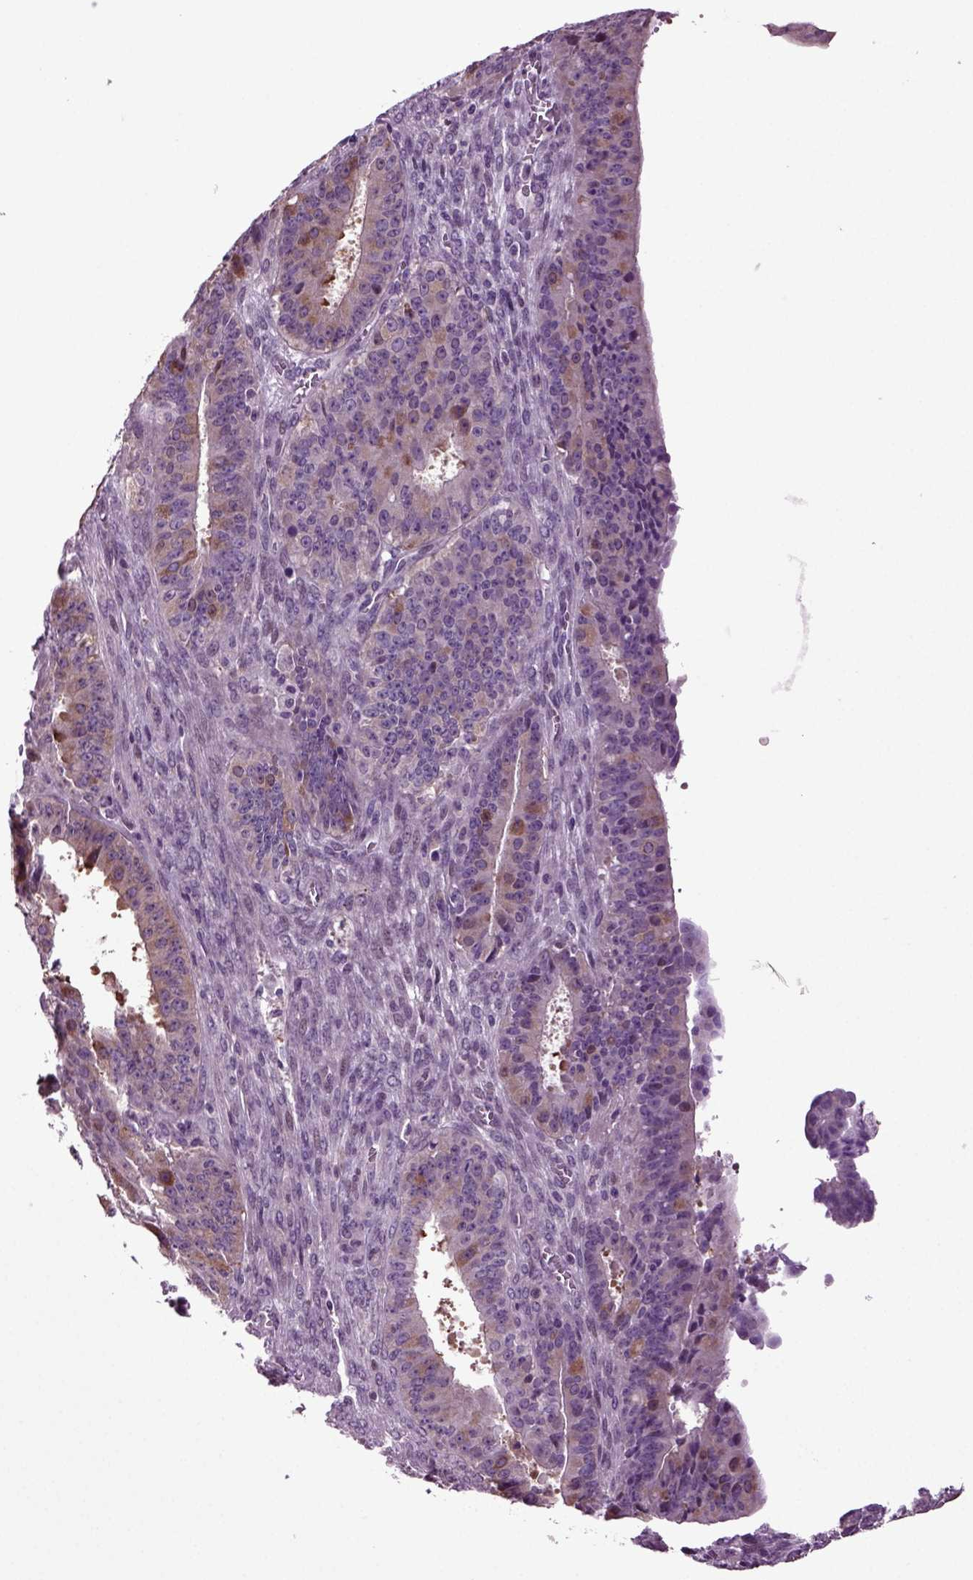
{"staining": {"intensity": "moderate", "quantity": "<25%", "location": "cytoplasmic/membranous"}, "tissue": "ovarian cancer", "cell_type": "Tumor cells", "image_type": "cancer", "snomed": [{"axis": "morphology", "description": "Carcinoma, endometroid"}, {"axis": "topography", "description": "Ovary"}], "caption": "Human ovarian cancer stained for a protein (brown) shows moderate cytoplasmic/membranous positive positivity in approximately <25% of tumor cells.", "gene": "PLCH2", "patient": {"sex": "female", "age": 42}}